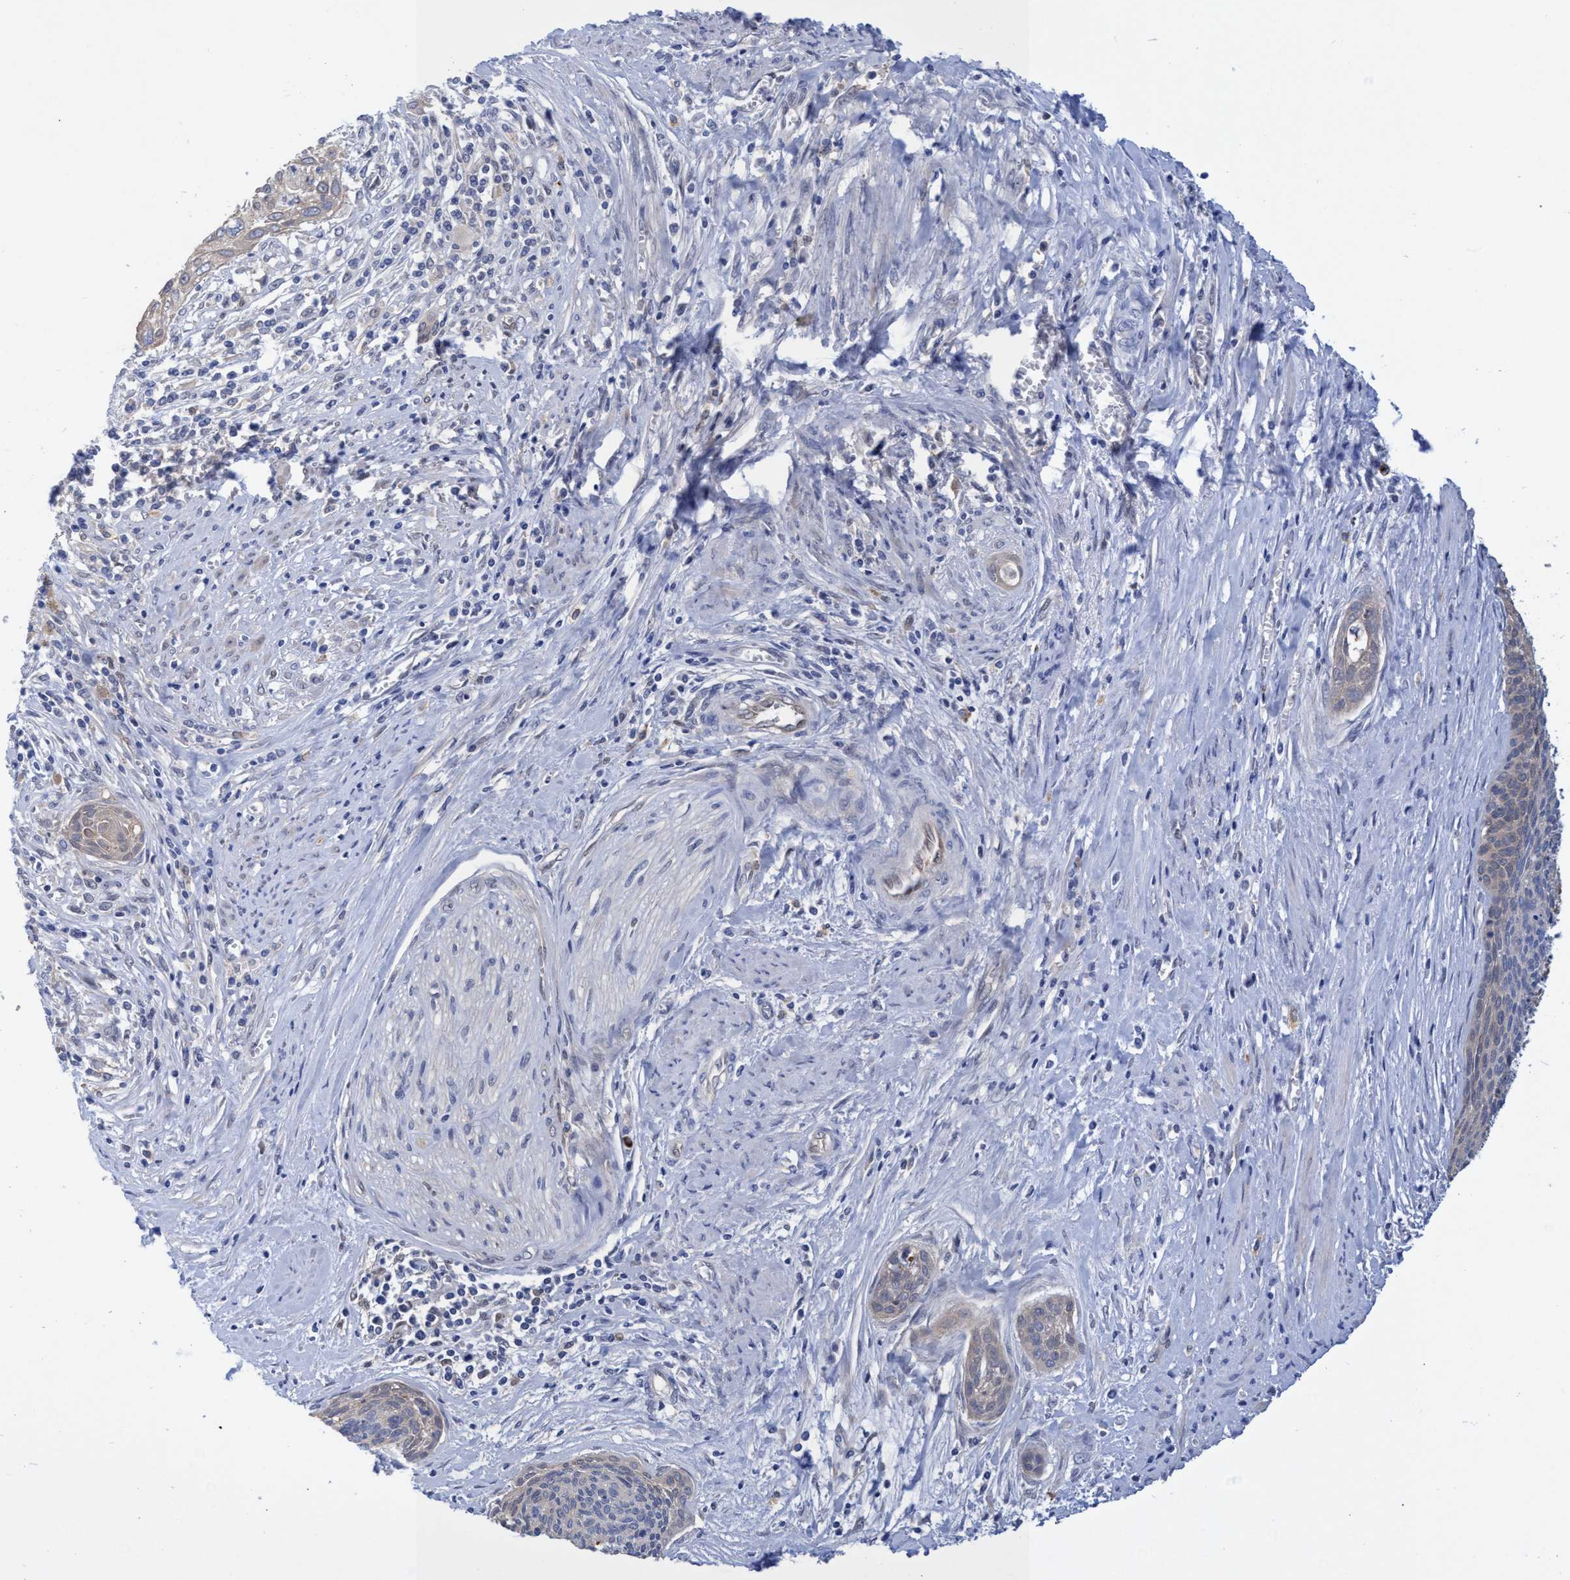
{"staining": {"intensity": "weak", "quantity": ">75%", "location": "cytoplasmic/membranous"}, "tissue": "cervical cancer", "cell_type": "Tumor cells", "image_type": "cancer", "snomed": [{"axis": "morphology", "description": "Squamous cell carcinoma, NOS"}, {"axis": "topography", "description": "Cervix"}], "caption": "Immunohistochemistry (DAB (3,3'-diaminobenzidine)) staining of cervical squamous cell carcinoma displays weak cytoplasmic/membranous protein staining in approximately >75% of tumor cells.", "gene": "PNPO", "patient": {"sex": "female", "age": 55}}